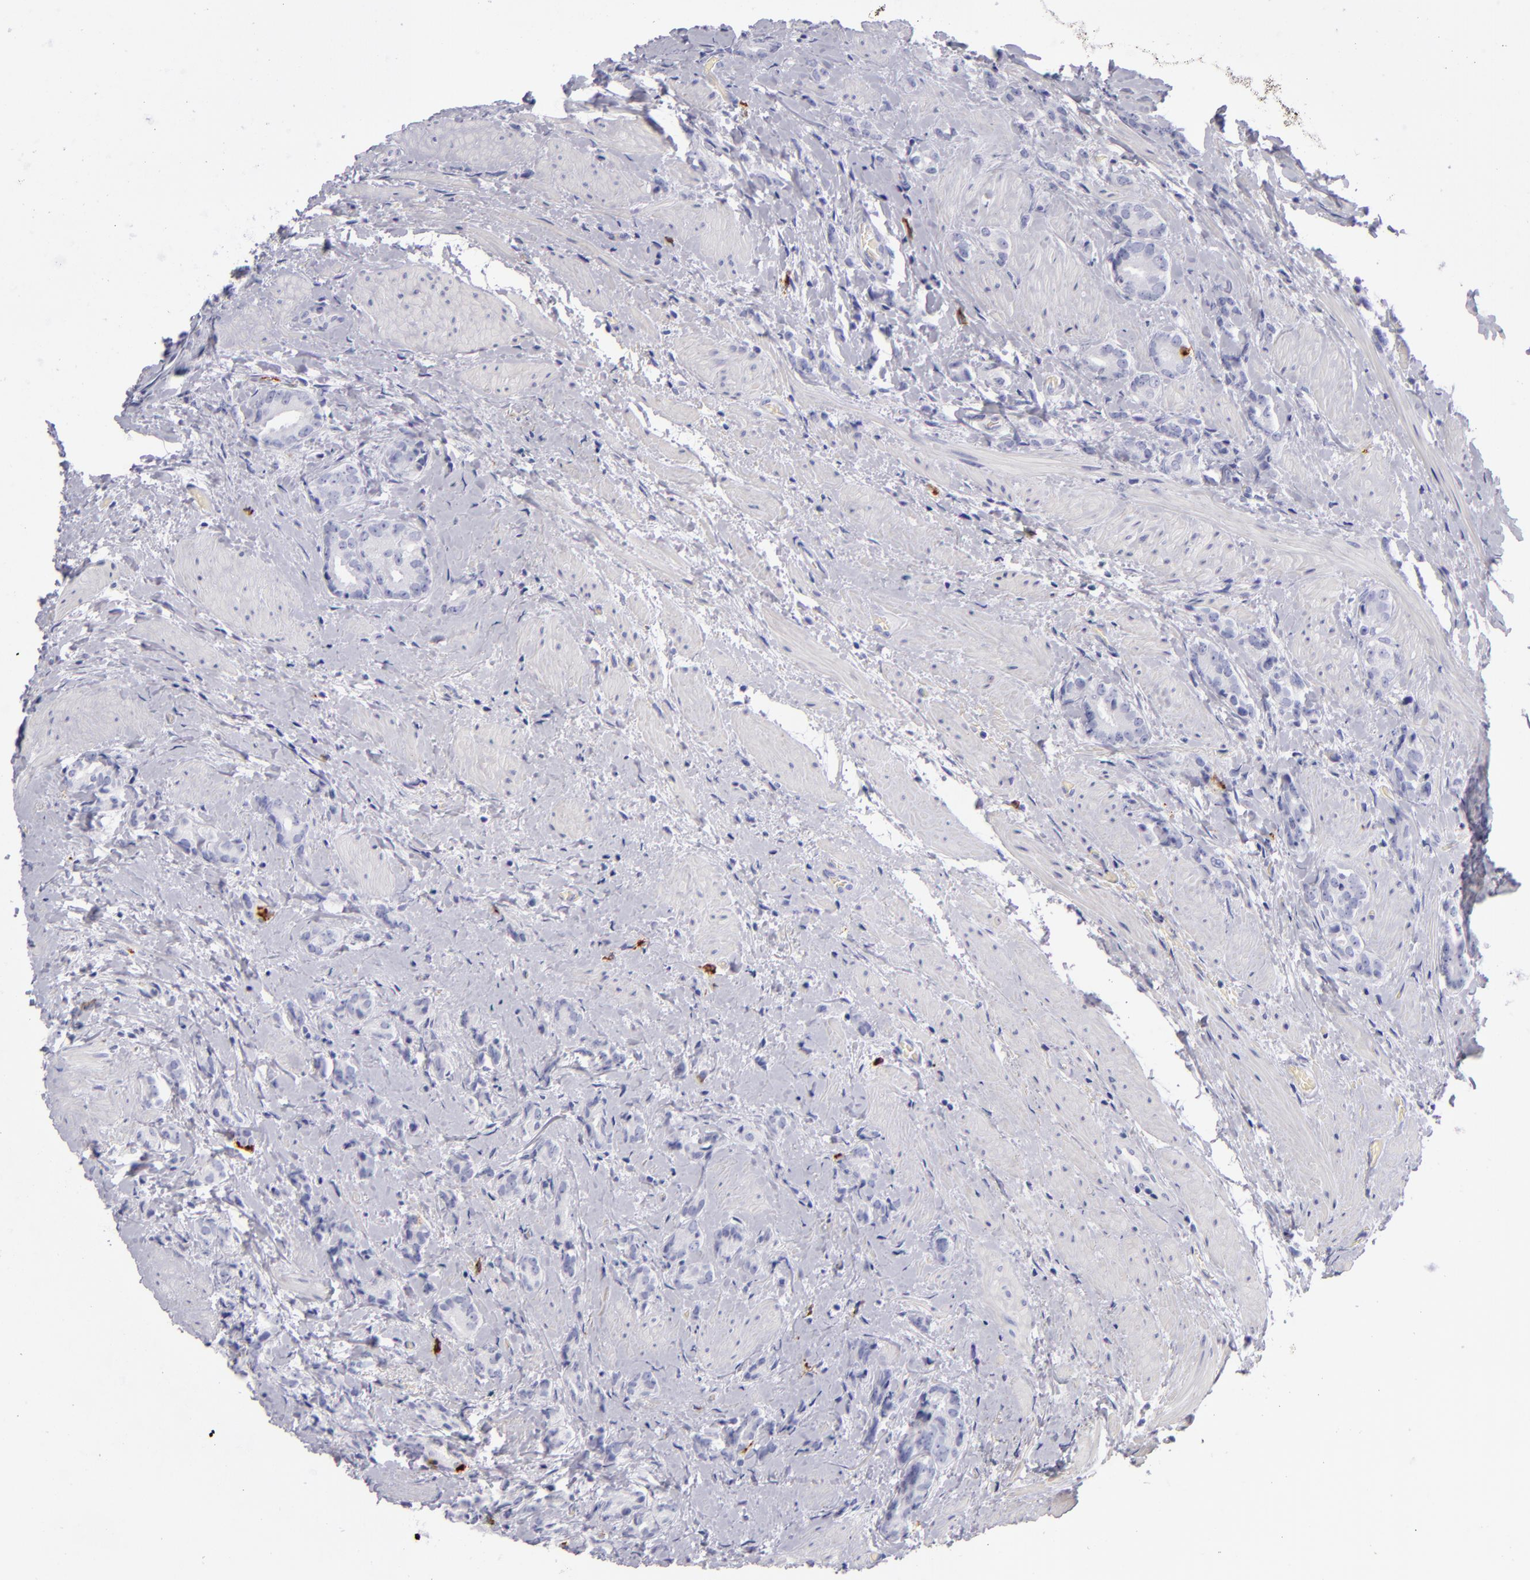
{"staining": {"intensity": "negative", "quantity": "none", "location": "none"}, "tissue": "prostate cancer", "cell_type": "Tumor cells", "image_type": "cancer", "snomed": [{"axis": "morphology", "description": "Adenocarcinoma, Medium grade"}, {"axis": "topography", "description": "Prostate"}], "caption": "This is an immunohistochemistry (IHC) histopathology image of human adenocarcinoma (medium-grade) (prostate). There is no staining in tumor cells.", "gene": "CD207", "patient": {"sex": "male", "age": 59}}